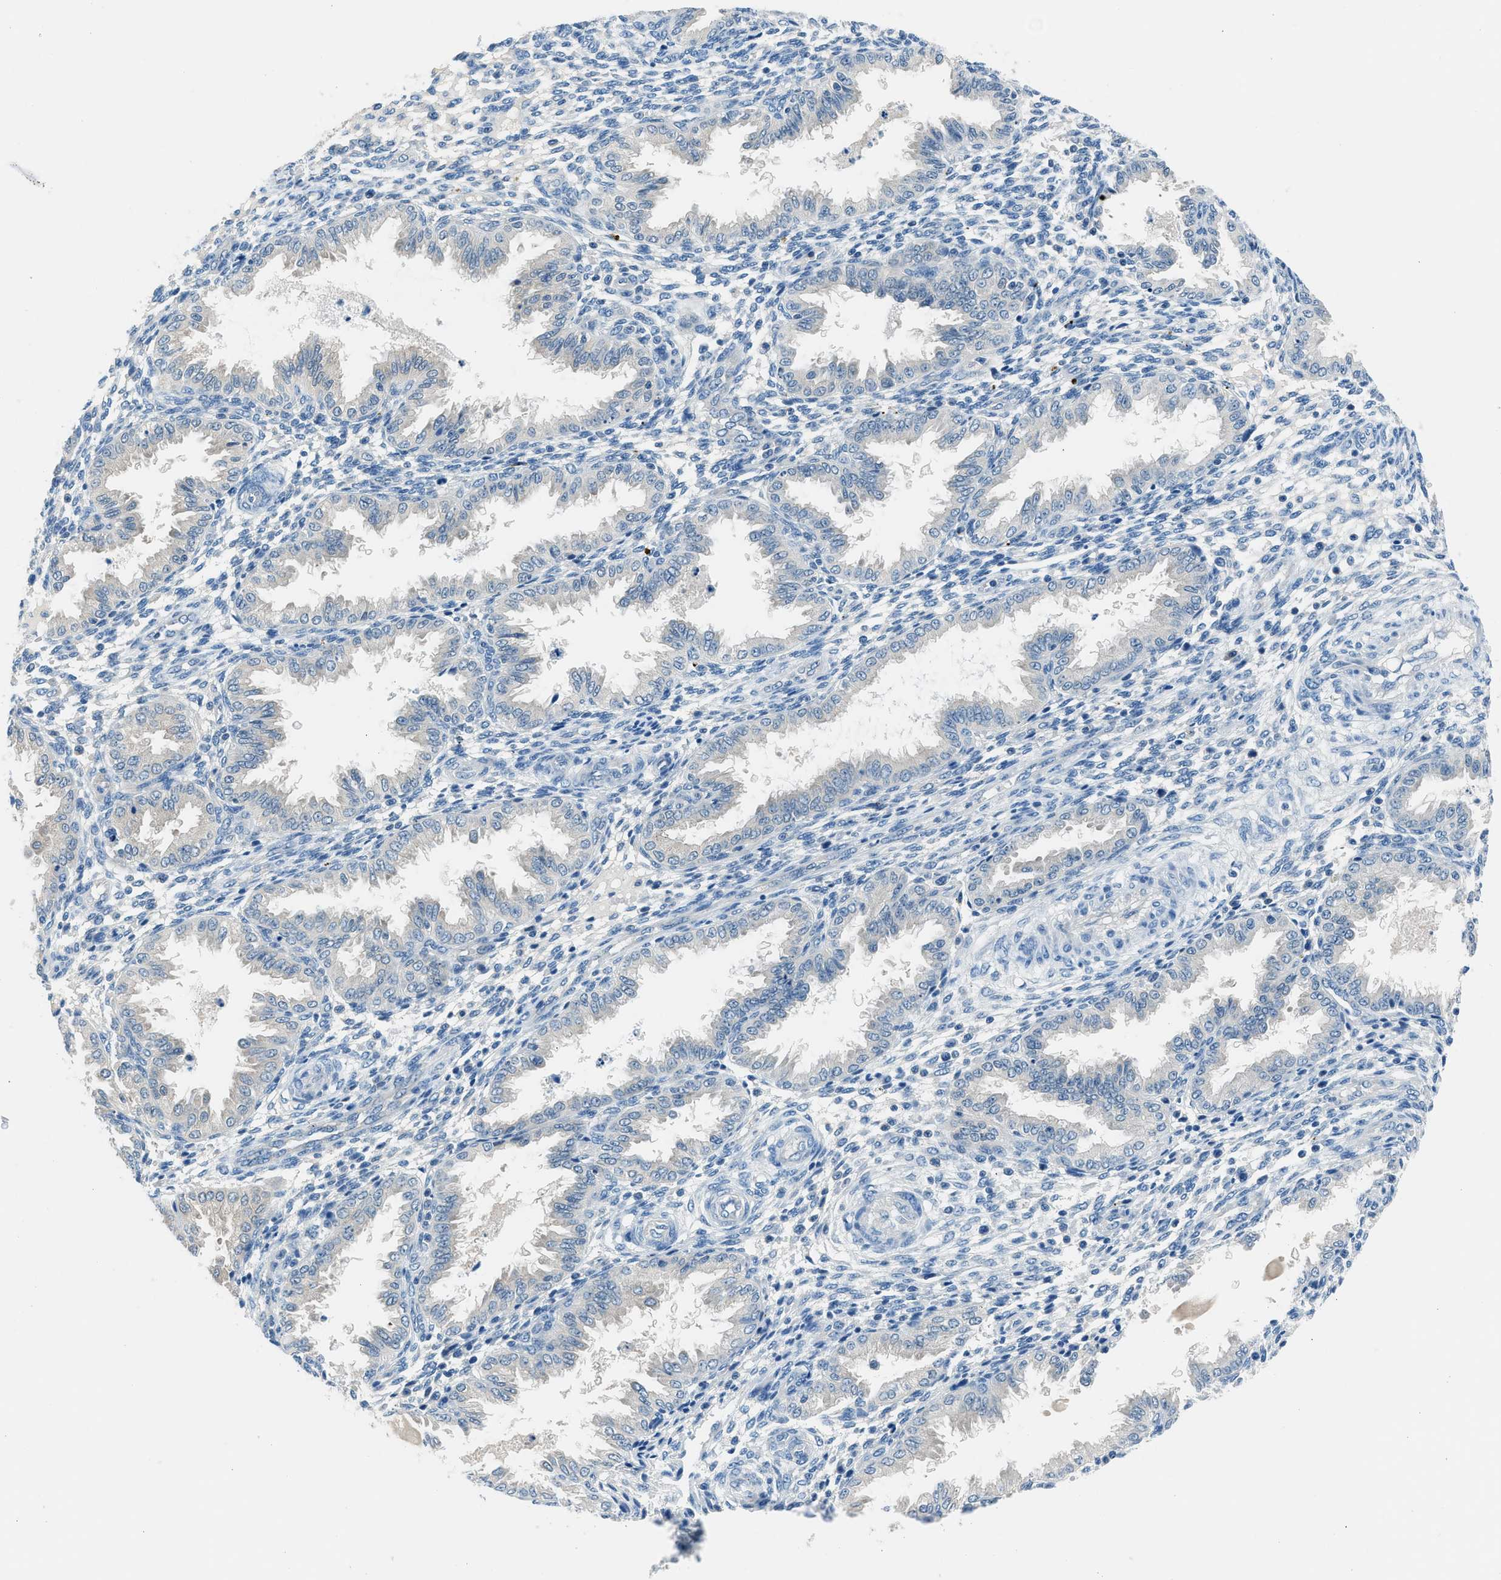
{"staining": {"intensity": "negative", "quantity": "none", "location": "none"}, "tissue": "endometrium", "cell_type": "Cells in endometrial stroma", "image_type": "normal", "snomed": [{"axis": "morphology", "description": "Normal tissue, NOS"}, {"axis": "topography", "description": "Endometrium"}], "caption": "Immunohistochemistry histopathology image of normal endometrium: endometrium stained with DAB exhibits no significant protein positivity in cells in endometrial stroma. The staining was performed using DAB to visualize the protein expression in brown, while the nuclei were stained in blue with hematoxylin (Magnification: 20x).", "gene": "ACP1", "patient": {"sex": "female", "age": 33}}